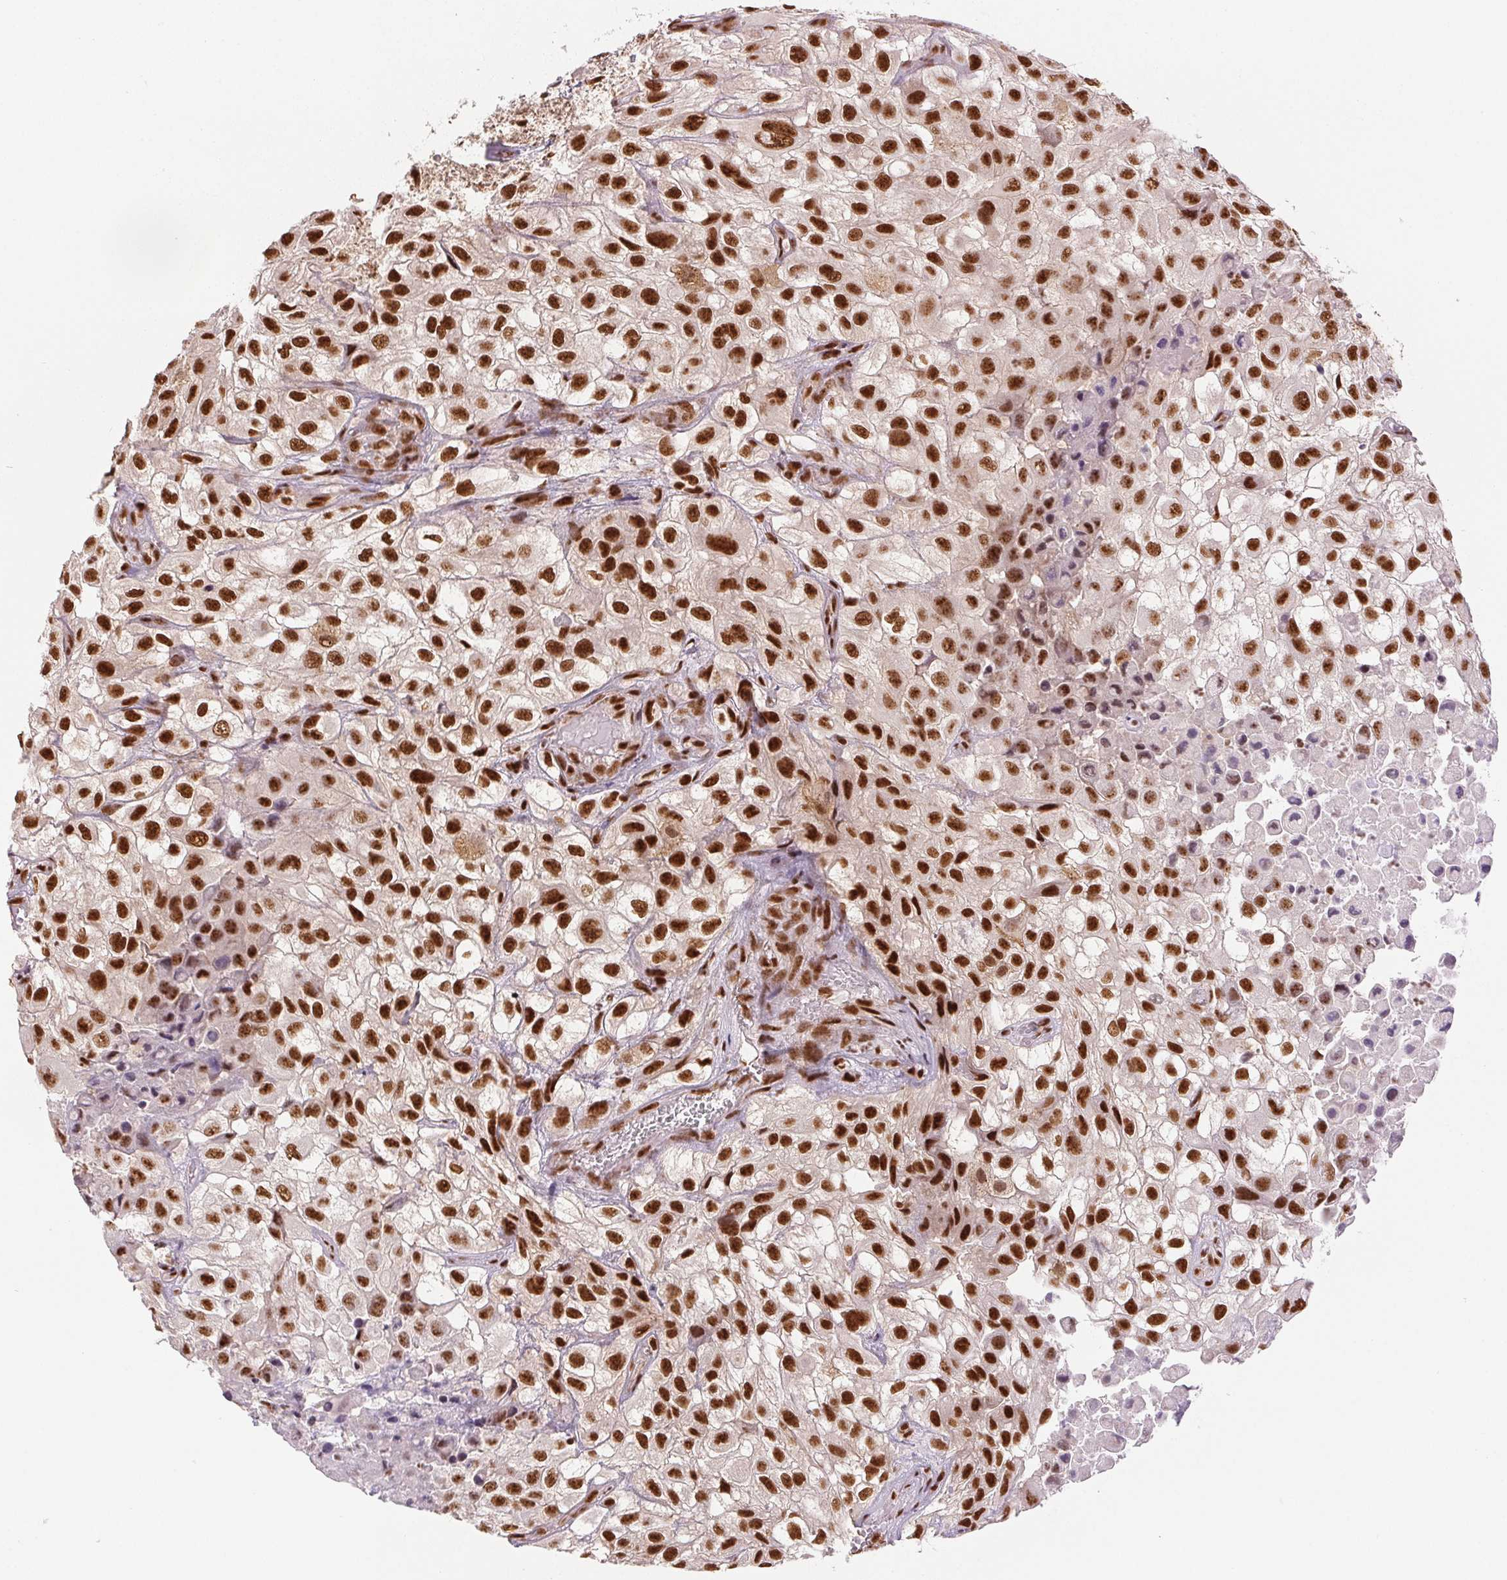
{"staining": {"intensity": "strong", "quantity": ">75%", "location": "nuclear"}, "tissue": "urothelial cancer", "cell_type": "Tumor cells", "image_type": "cancer", "snomed": [{"axis": "morphology", "description": "Urothelial carcinoma, High grade"}, {"axis": "topography", "description": "Urinary bladder"}], "caption": "Human urothelial carcinoma (high-grade) stained with a brown dye exhibits strong nuclear positive positivity in approximately >75% of tumor cells.", "gene": "IK", "patient": {"sex": "male", "age": 56}}